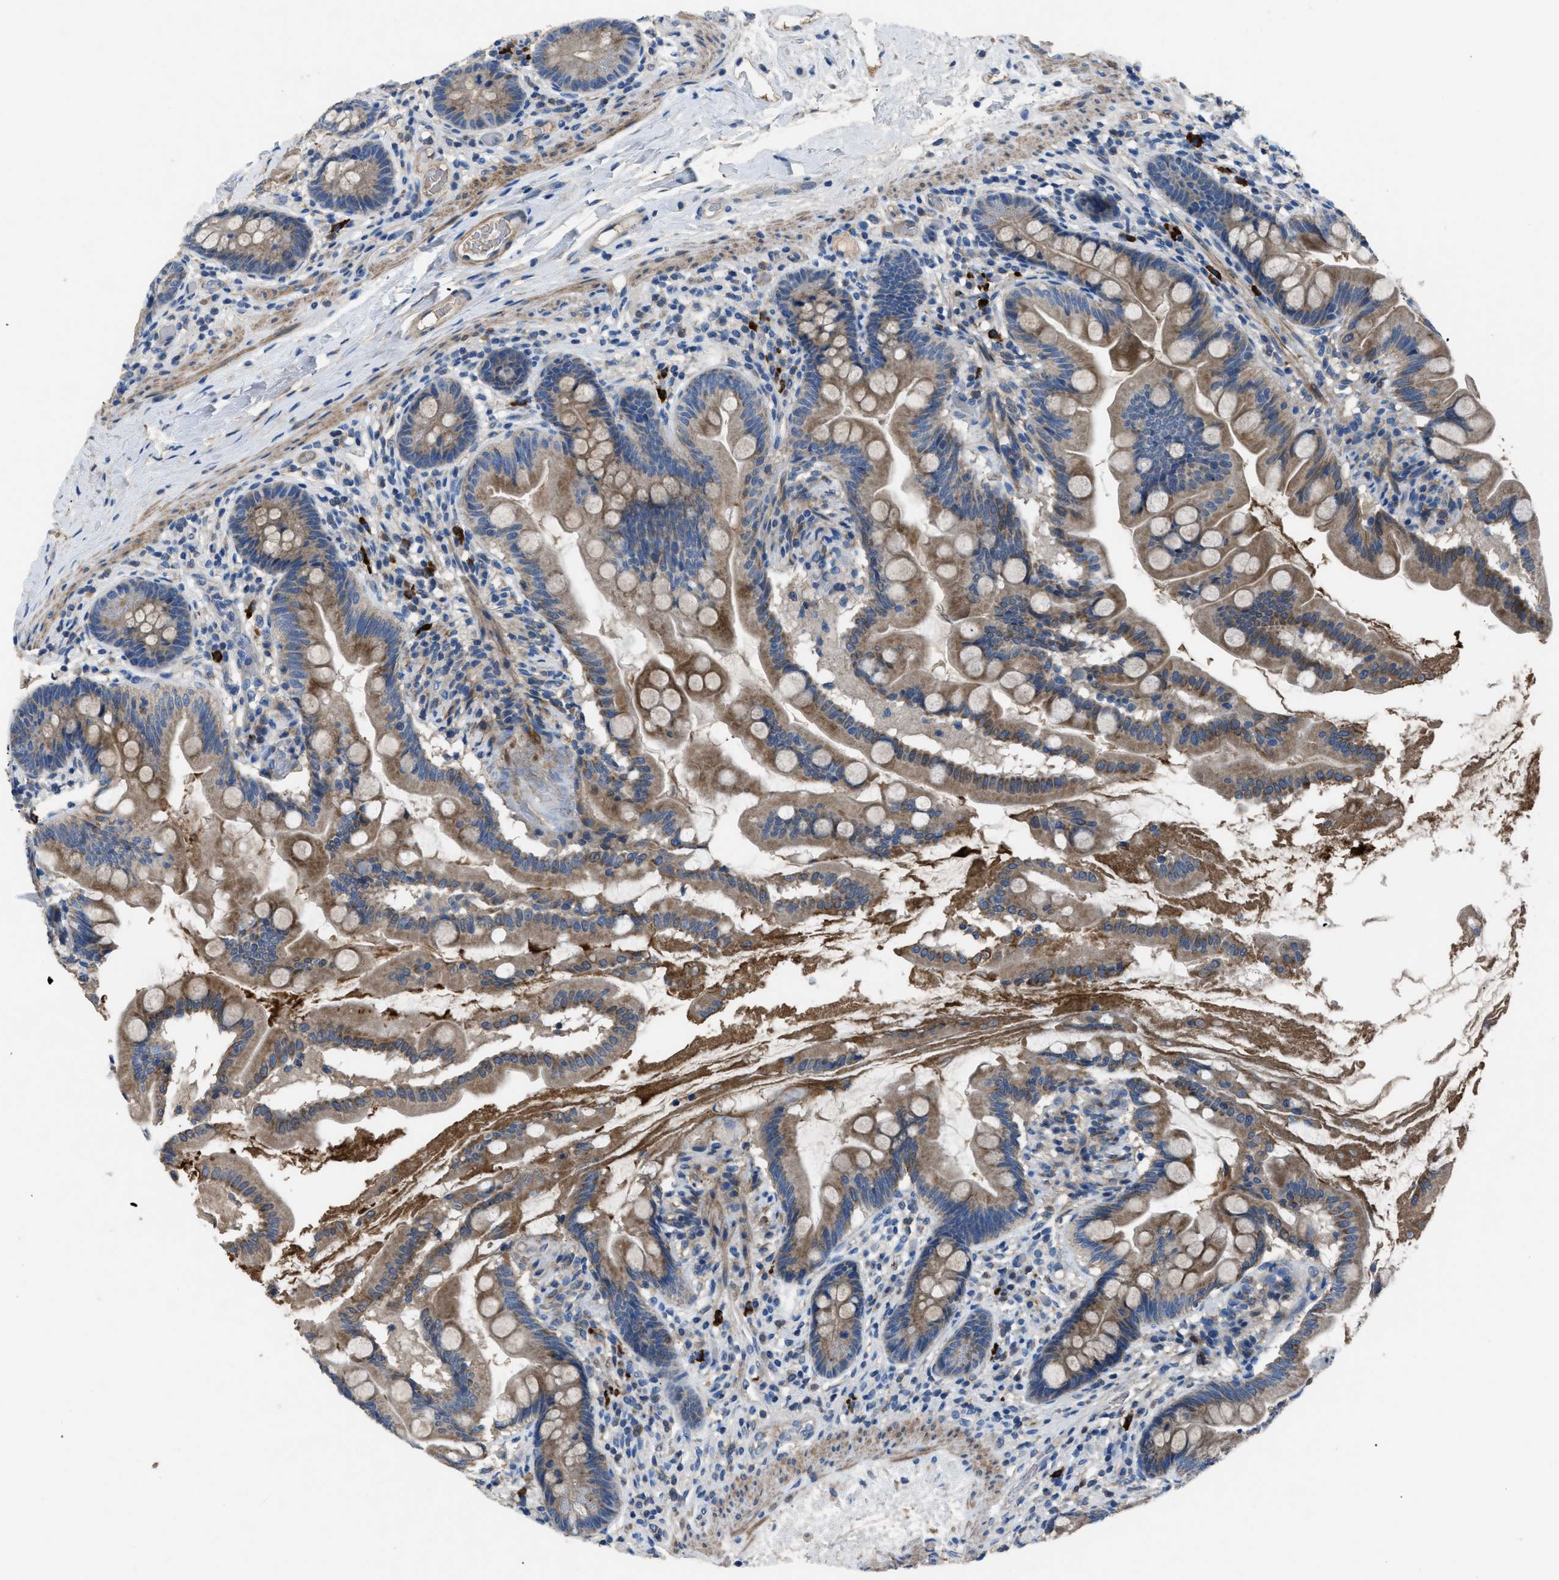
{"staining": {"intensity": "moderate", "quantity": ">75%", "location": "cytoplasmic/membranous"}, "tissue": "small intestine", "cell_type": "Glandular cells", "image_type": "normal", "snomed": [{"axis": "morphology", "description": "Normal tissue, NOS"}, {"axis": "topography", "description": "Small intestine"}], "caption": "Glandular cells show medium levels of moderate cytoplasmic/membranous staining in about >75% of cells in unremarkable small intestine.", "gene": "SGCZ", "patient": {"sex": "female", "age": 56}}